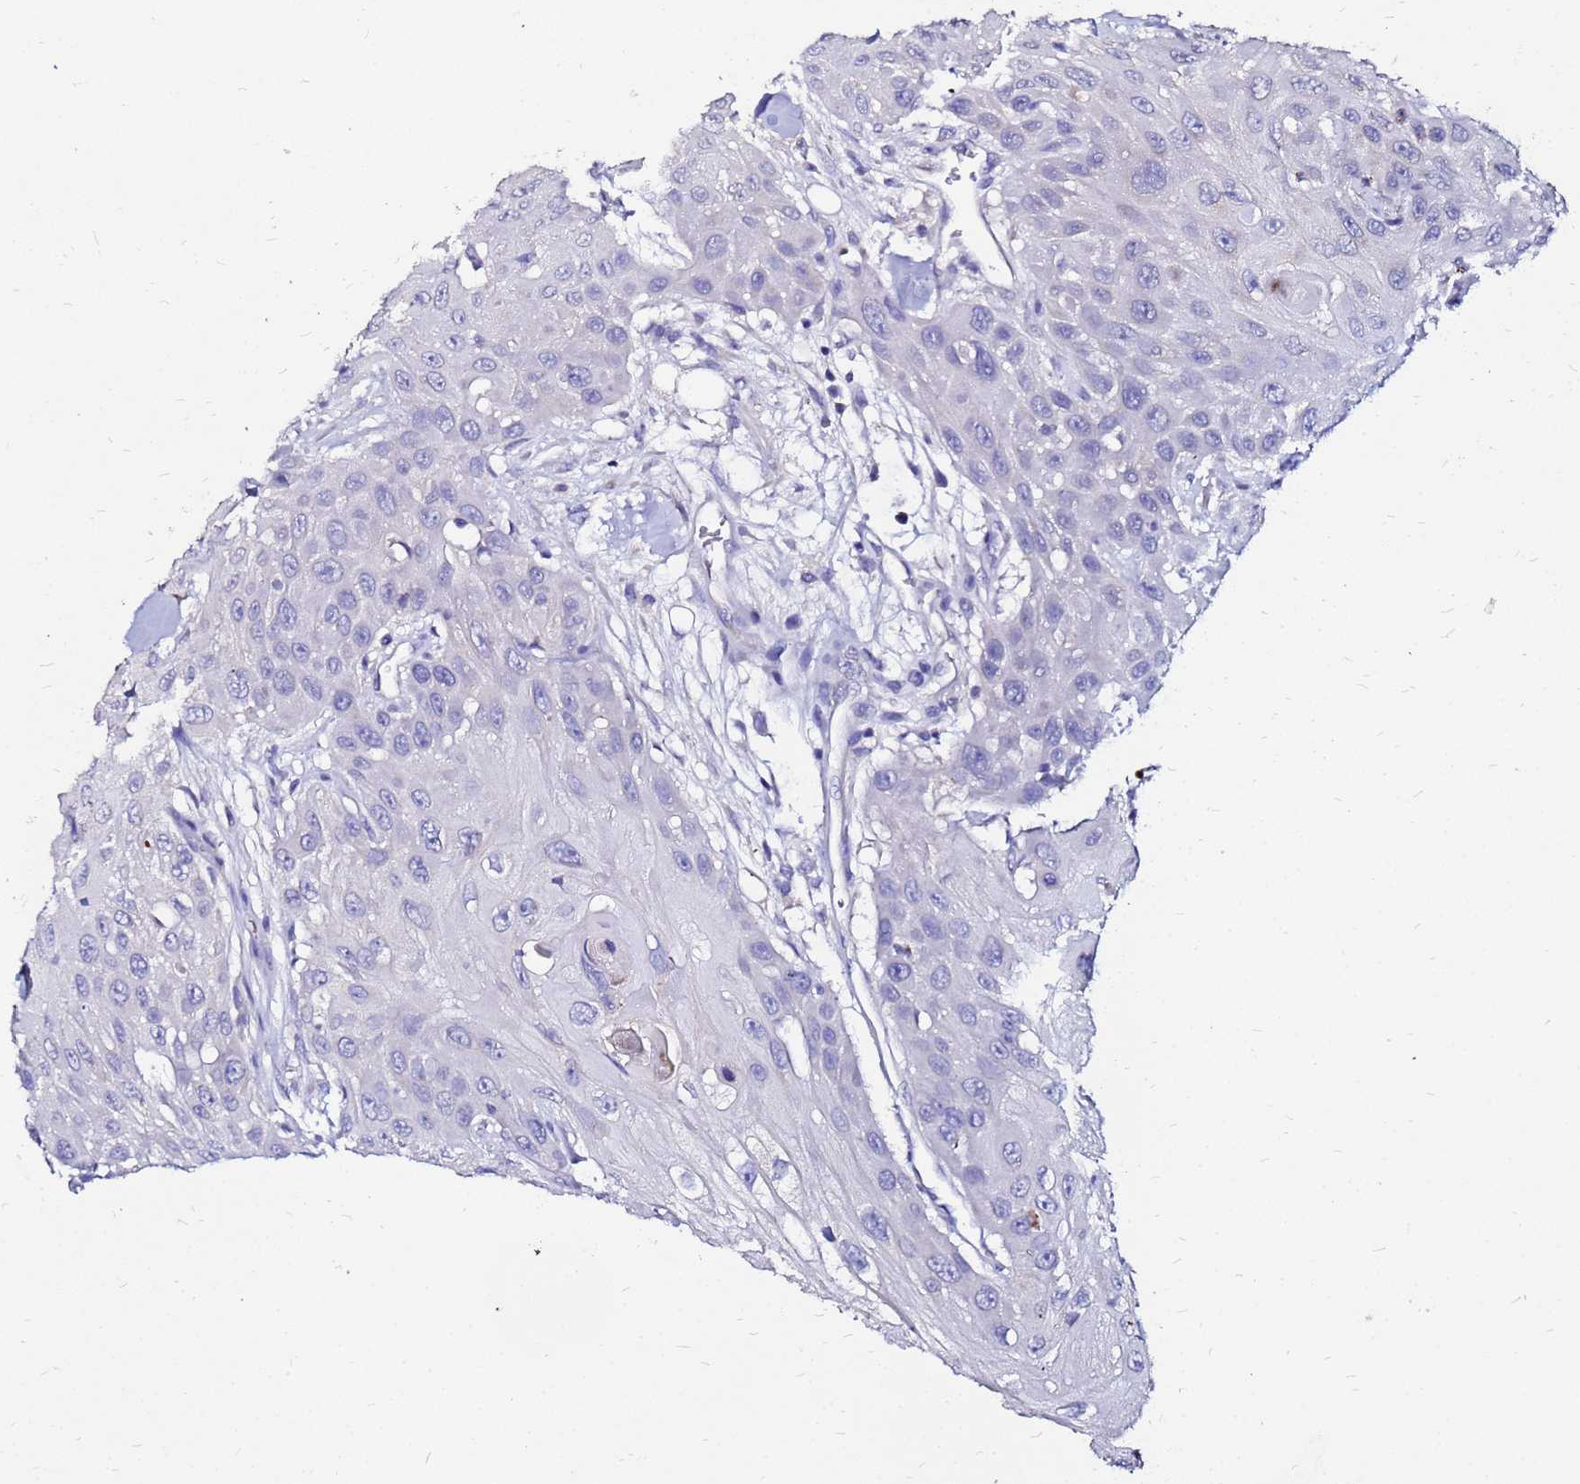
{"staining": {"intensity": "negative", "quantity": "none", "location": "none"}, "tissue": "head and neck cancer", "cell_type": "Tumor cells", "image_type": "cancer", "snomed": [{"axis": "morphology", "description": "Squamous cell carcinoma, NOS"}, {"axis": "topography", "description": "Head-Neck"}], "caption": "Immunohistochemistry (IHC) of human head and neck cancer (squamous cell carcinoma) shows no expression in tumor cells.", "gene": "FAM183A", "patient": {"sex": "male", "age": 81}}